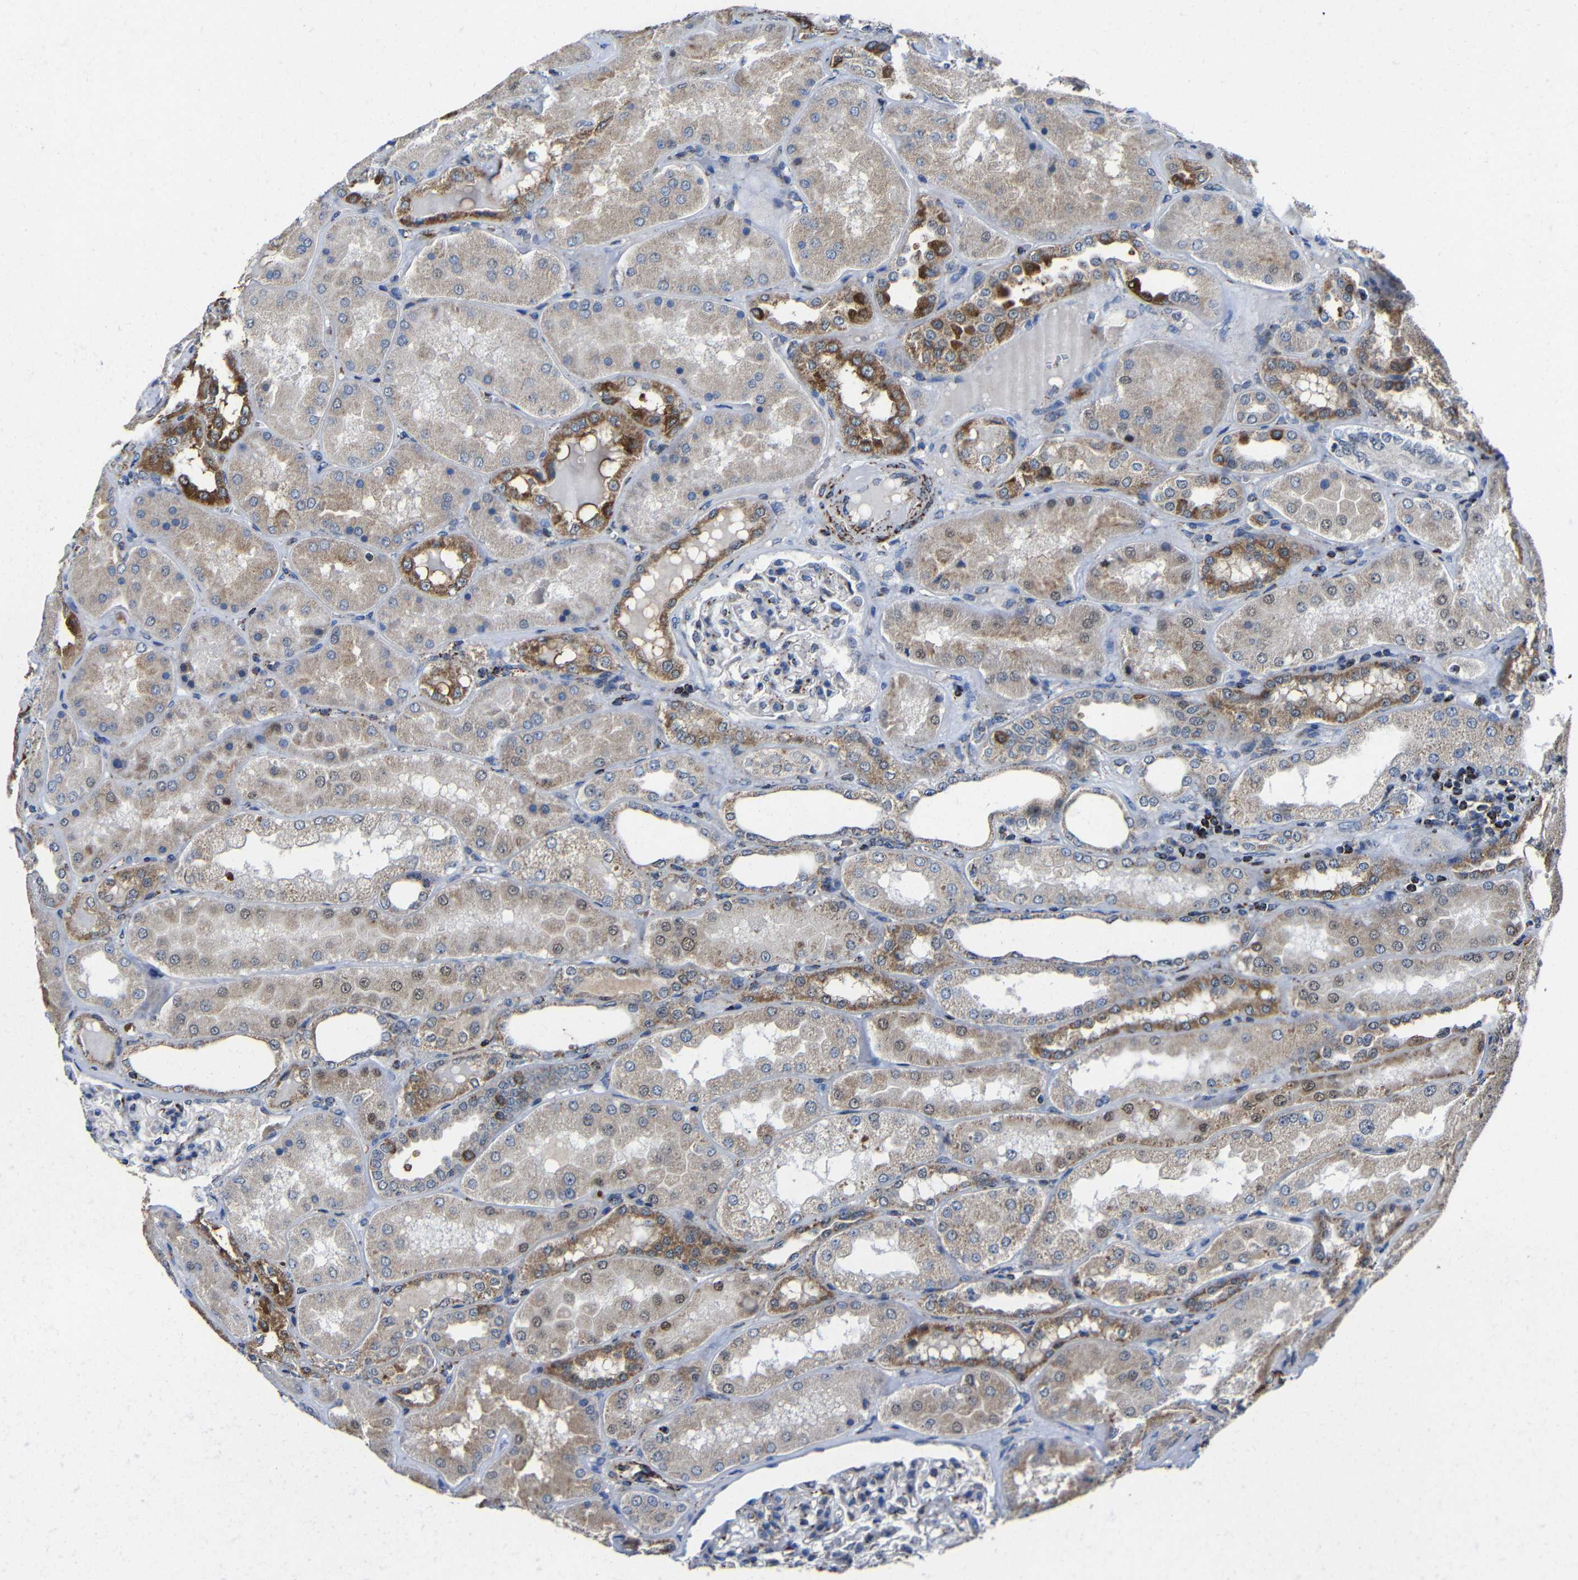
{"staining": {"intensity": "moderate", "quantity": "<25%", "location": "cytoplasmic/membranous"}, "tissue": "kidney", "cell_type": "Cells in glomeruli", "image_type": "normal", "snomed": [{"axis": "morphology", "description": "Normal tissue, NOS"}, {"axis": "topography", "description": "Kidney"}], "caption": "A low amount of moderate cytoplasmic/membranous staining is appreciated in approximately <25% of cells in glomeruli in benign kidney. (DAB IHC, brown staining for protein, blue staining for nuclei).", "gene": "CA5B", "patient": {"sex": "female", "age": 56}}